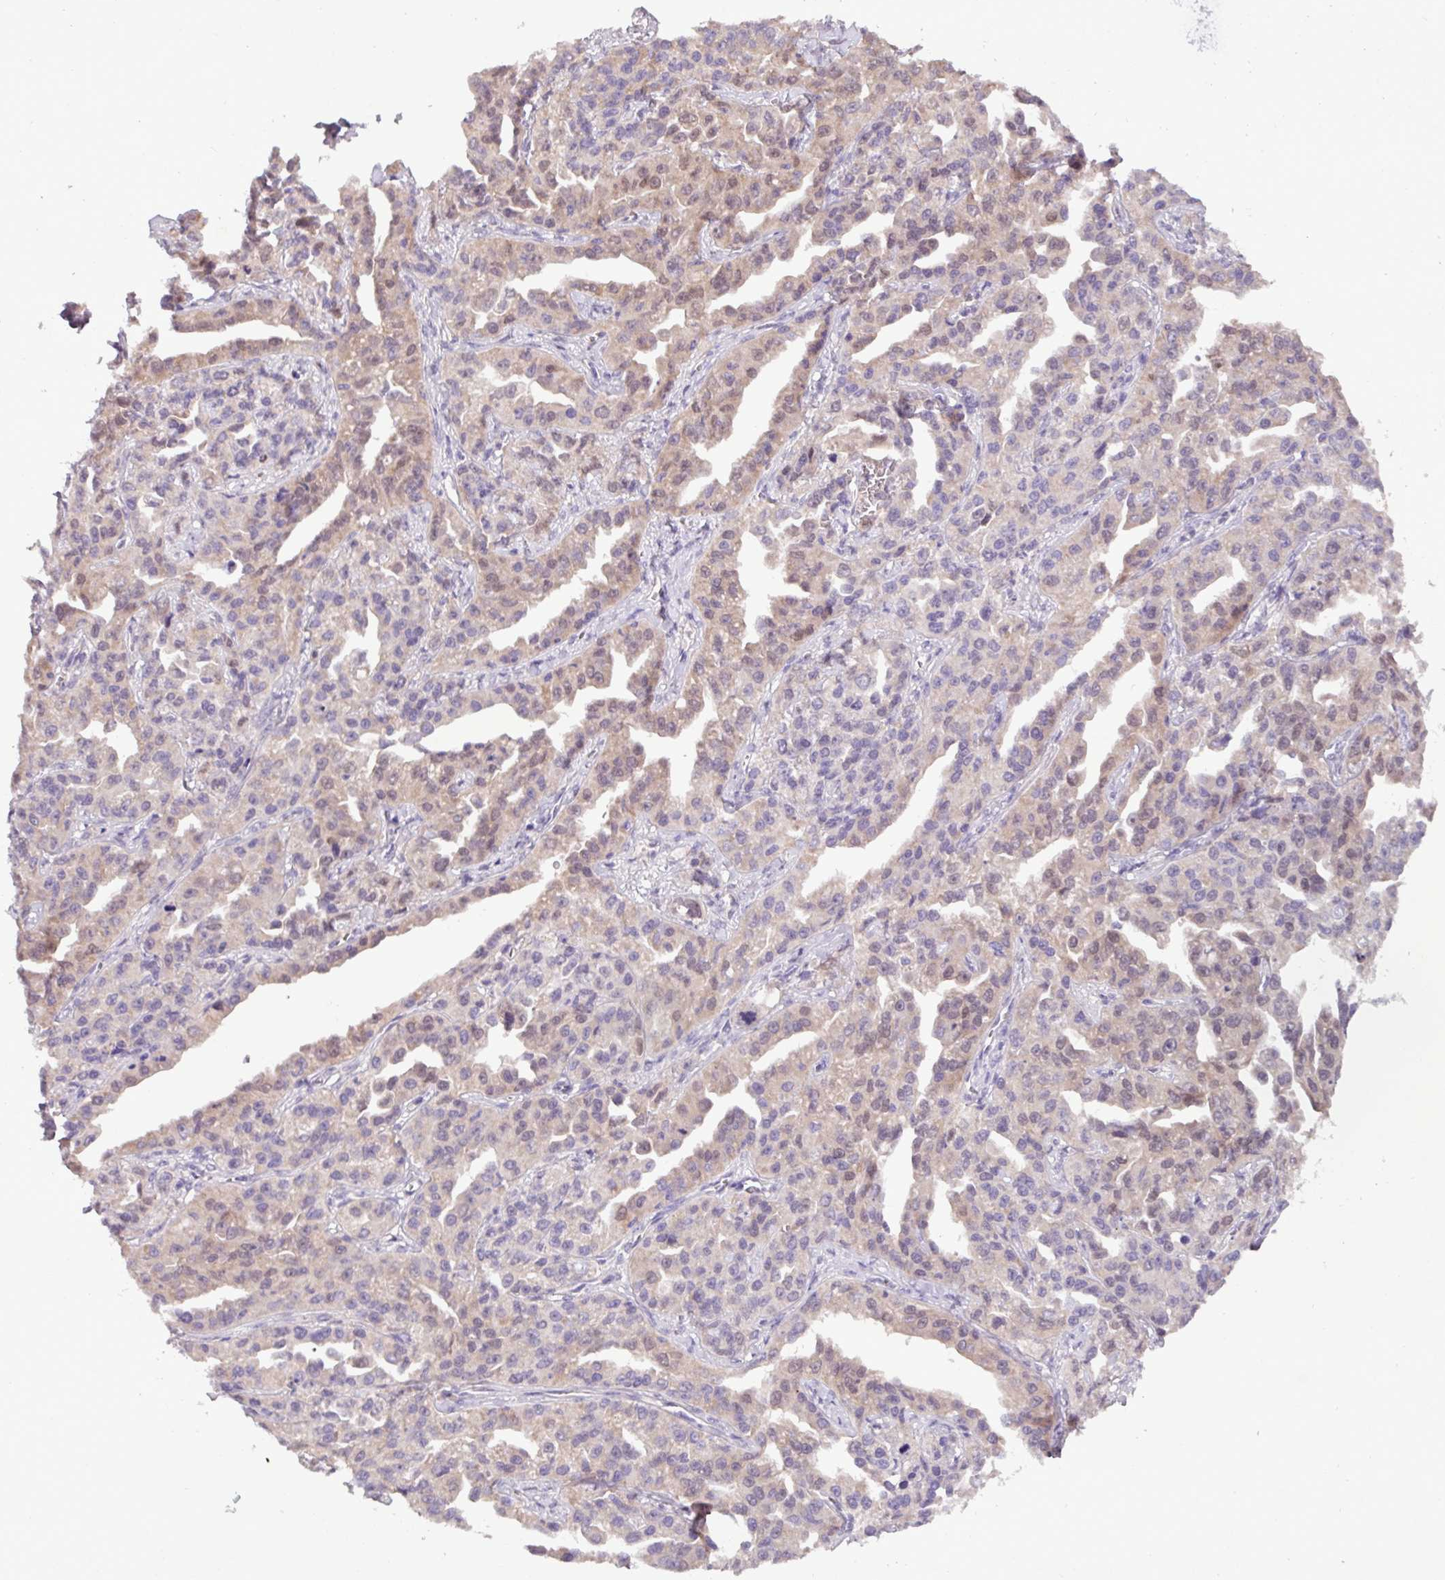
{"staining": {"intensity": "moderate", "quantity": "25%-75%", "location": "nuclear"}, "tissue": "ovarian cancer", "cell_type": "Tumor cells", "image_type": "cancer", "snomed": [{"axis": "morphology", "description": "Cystadenocarcinoma, serous, NOS"}, {"axis": "topography", "description": "Ovary"}], "caption": "Immunohistochemical staining of human ovarian serous cystadenocarcinoma displays moderate nuclear protein staining in approximately 25%-75% of tumor cells.", "gene": "PAX8", "patient": {"sex": "female", "age": 75}}